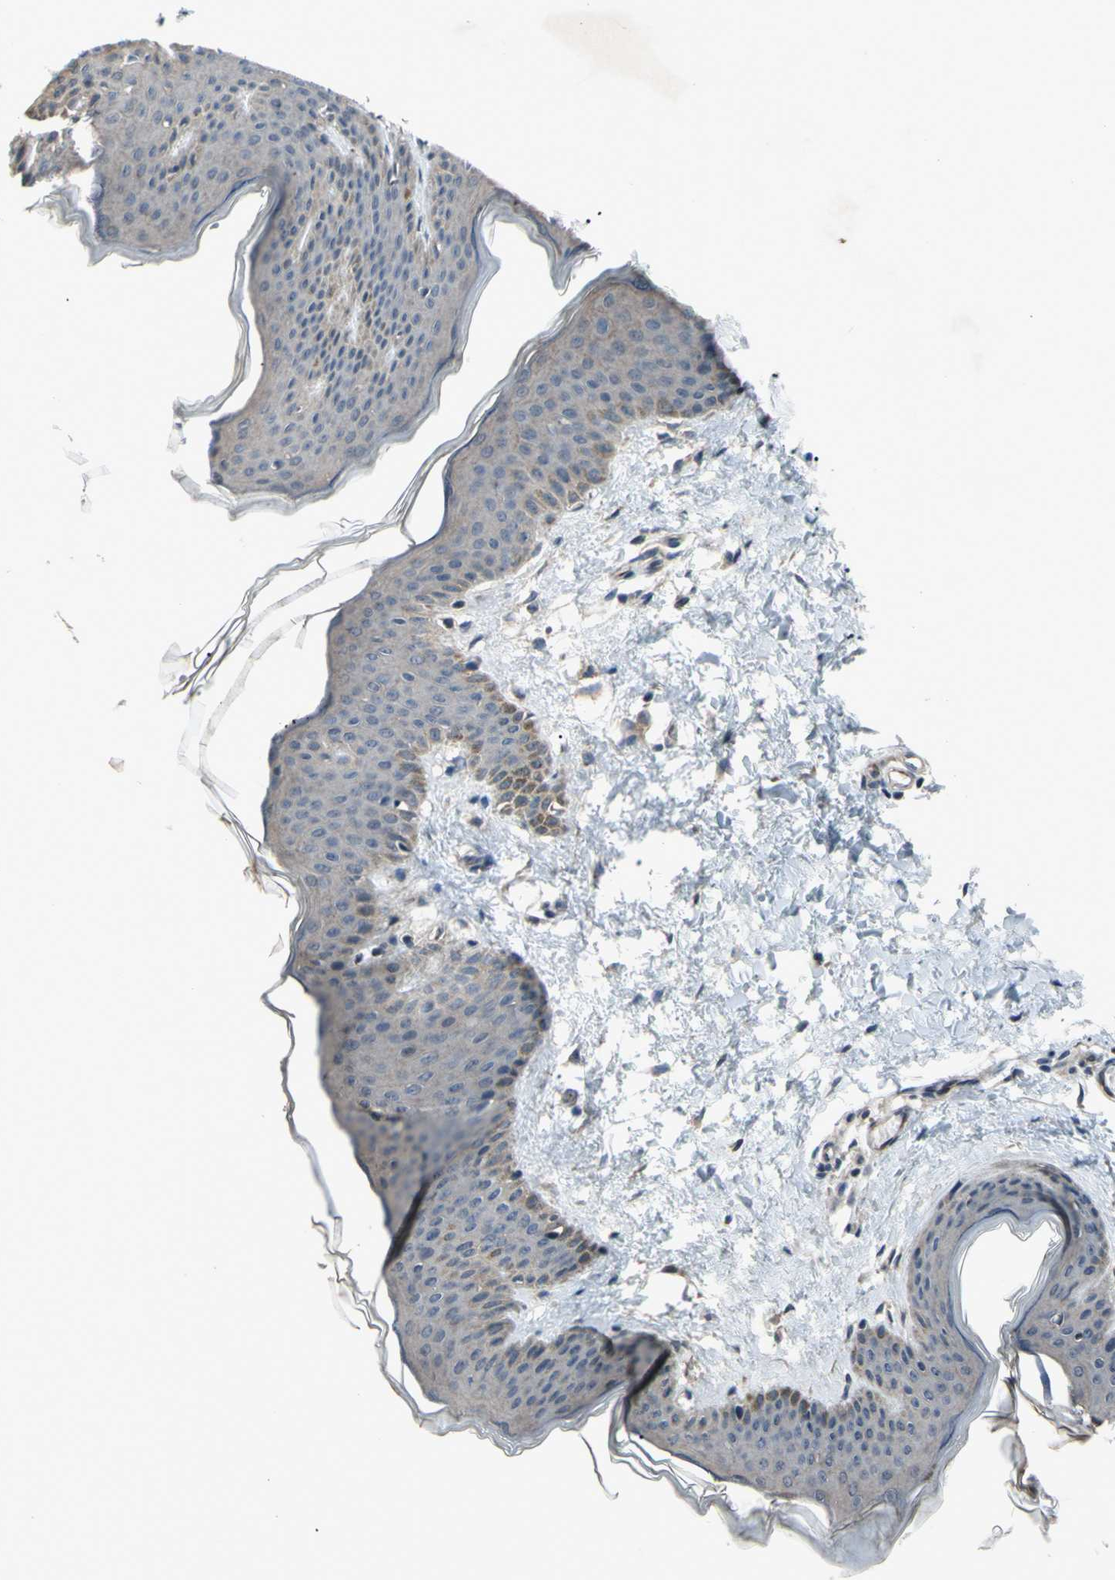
{"staining": {"intensity": "weak", "quantity": ">75%", "location": "cytoplasmic/membranous"}, "tissue": "skin", "cell_type": "Fibroblasts", "image_type": "normal", "snomed": [{"axis": "morphology", "description": "Normal tissue, NOS"}, {"axis": "topography", "description": "Skin"}], "caption": "IHC (DAB (3,3'-diaminobenzidine)) staining of unremarkable skin reveals weak cytoplasmic/membranous protein staining in about >75% of fibroblasts.", "gene": "SVIL", "patient": {"sex": "female", "age": 17}}